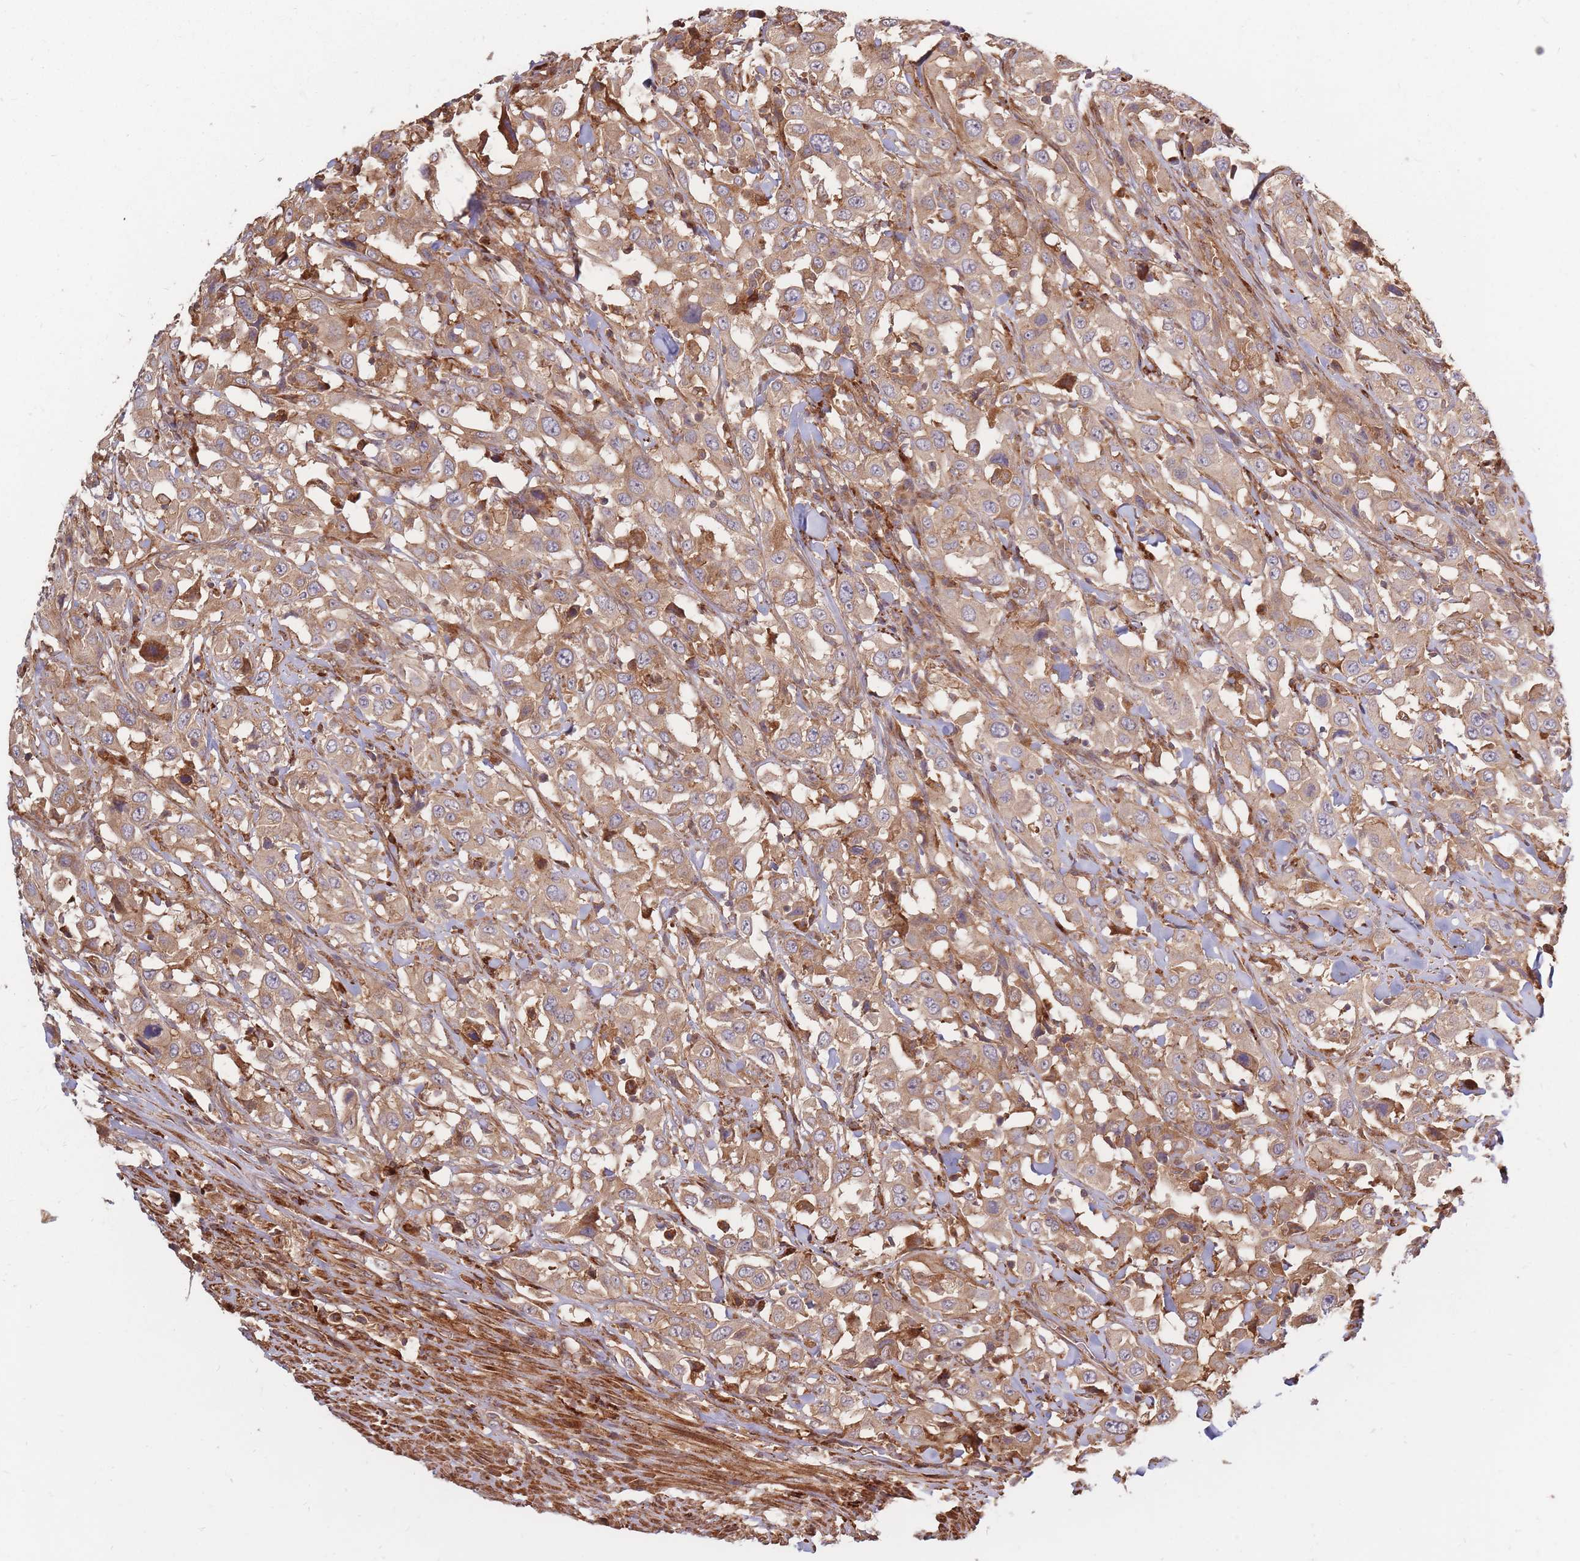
{"staining": {"intensity": "moderate", "quantity": ">75%", "location": "cytoplasmic/membranous"}, "tissue": "urothelial cancer", "cell_type": "Tumor cells", "image_type": "cancer", "snomed": [{"axis": "morphology", "description": "Urothelial carcinoma, High grade"}, {"axis": "topography", "description": "Urinary bladder"}], "caption": "Immunohistochemical staining of human urothelial carcinoma (high-grade) shows medium levels of moderate cytoplasmic/membranous protein staining in about >75% of tumor cells. (DAB (3,3'-diaminobenzidine) IHC with brightfield microscopy, high magnification).", "gene": "RASSF2", "patient": {"sex": "male", "age": 61}}